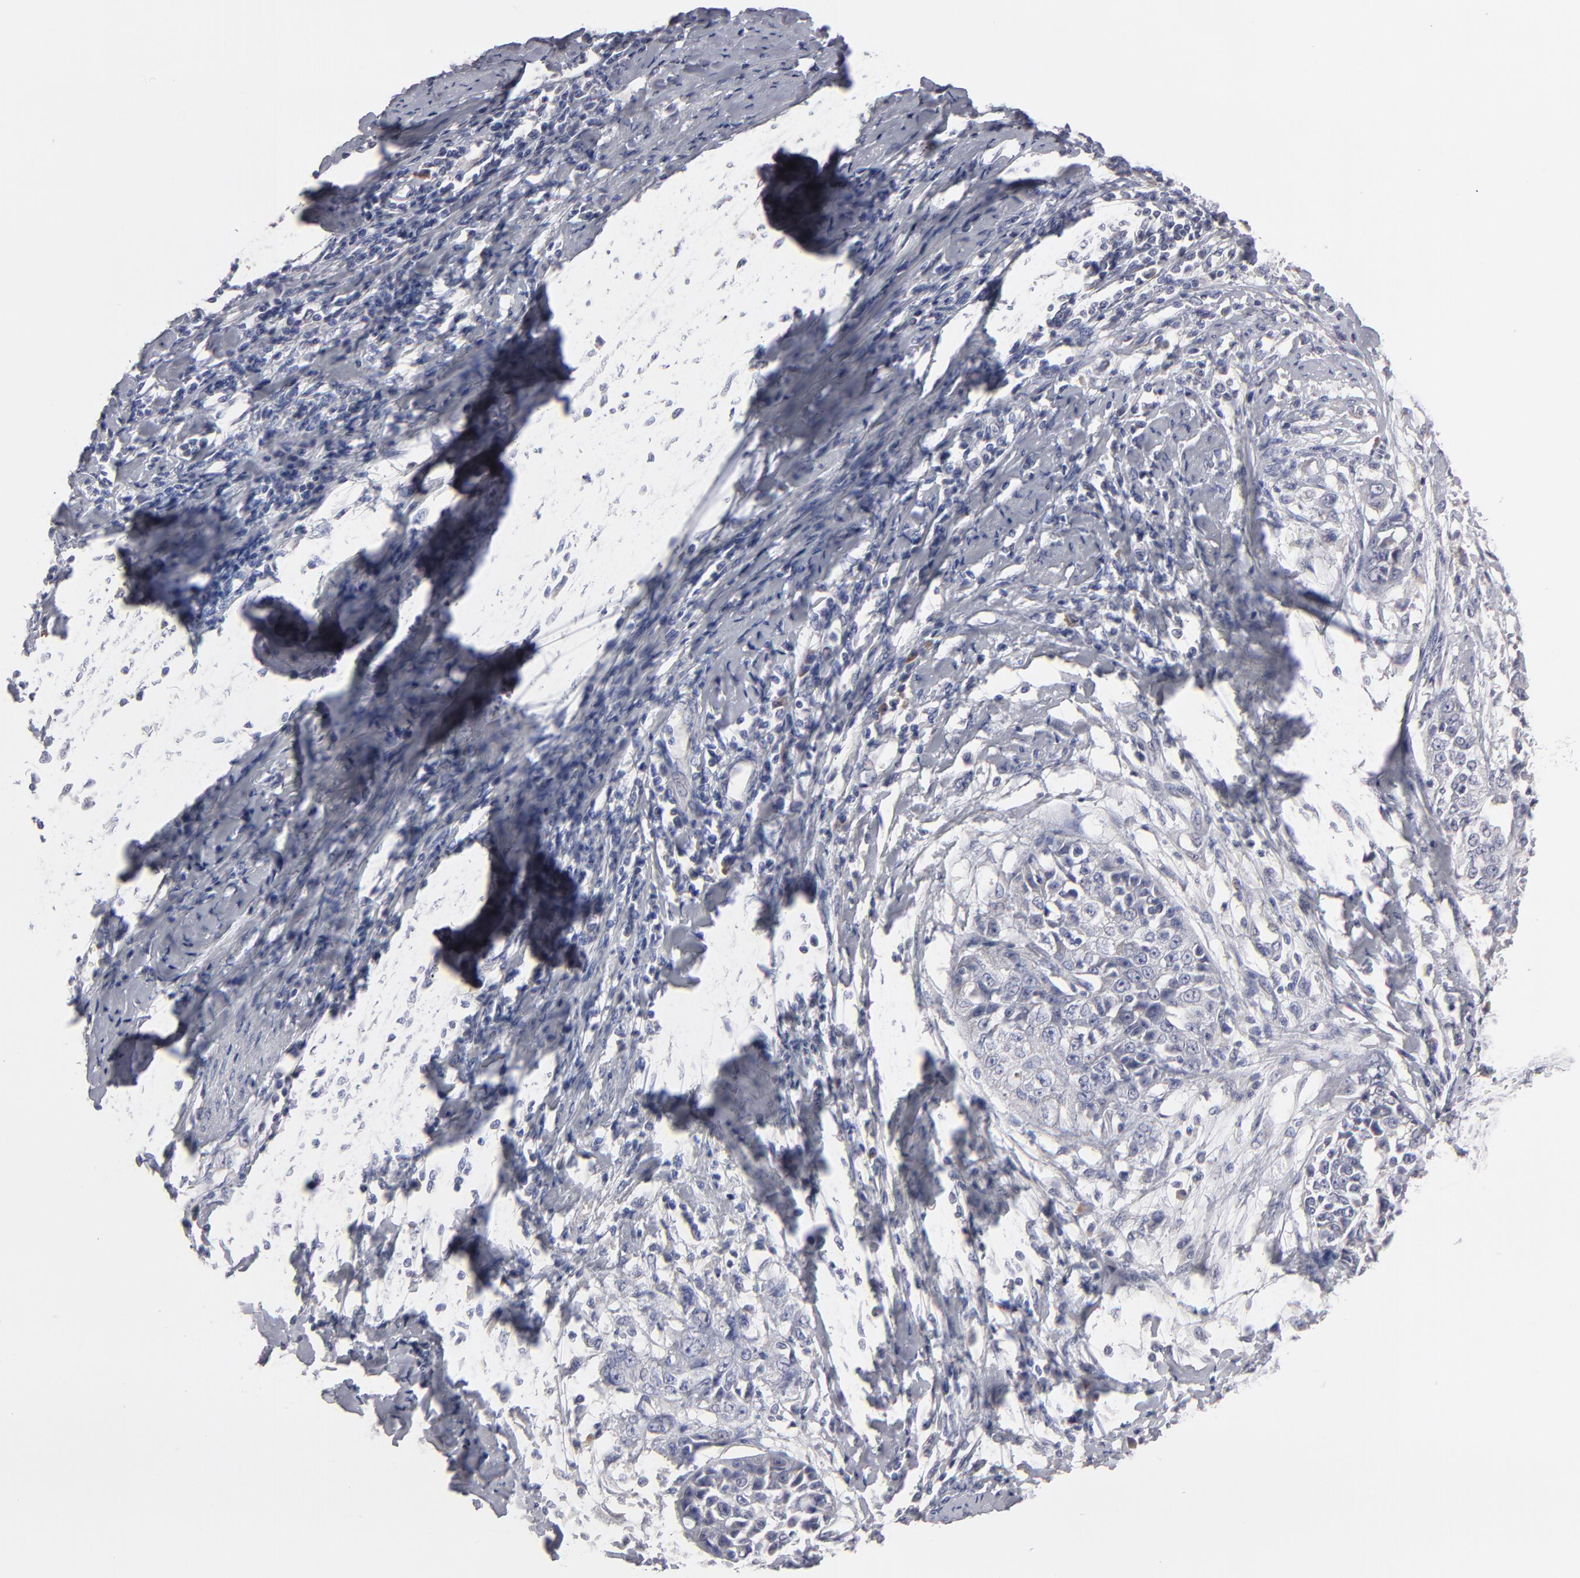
{"staining": {"intensity": "negative", "quantity": "none", "location": "none"}, "tissue": "cervical cancer", "cell_type": "Tumor cells", "image_type": "cancer", "snomed": [{"axis": "morphology", "description": "Squamous cell carcinoma, NOS"}, {"axis": "topography", "description": "Cervix"}], "caption": "Human squamous cell carcinoma (cervical) stained for a protein using IHC shows no expression in tumor cells.", "gene": "CCDC80", "patient": {"sex": "female", "age": 64}}